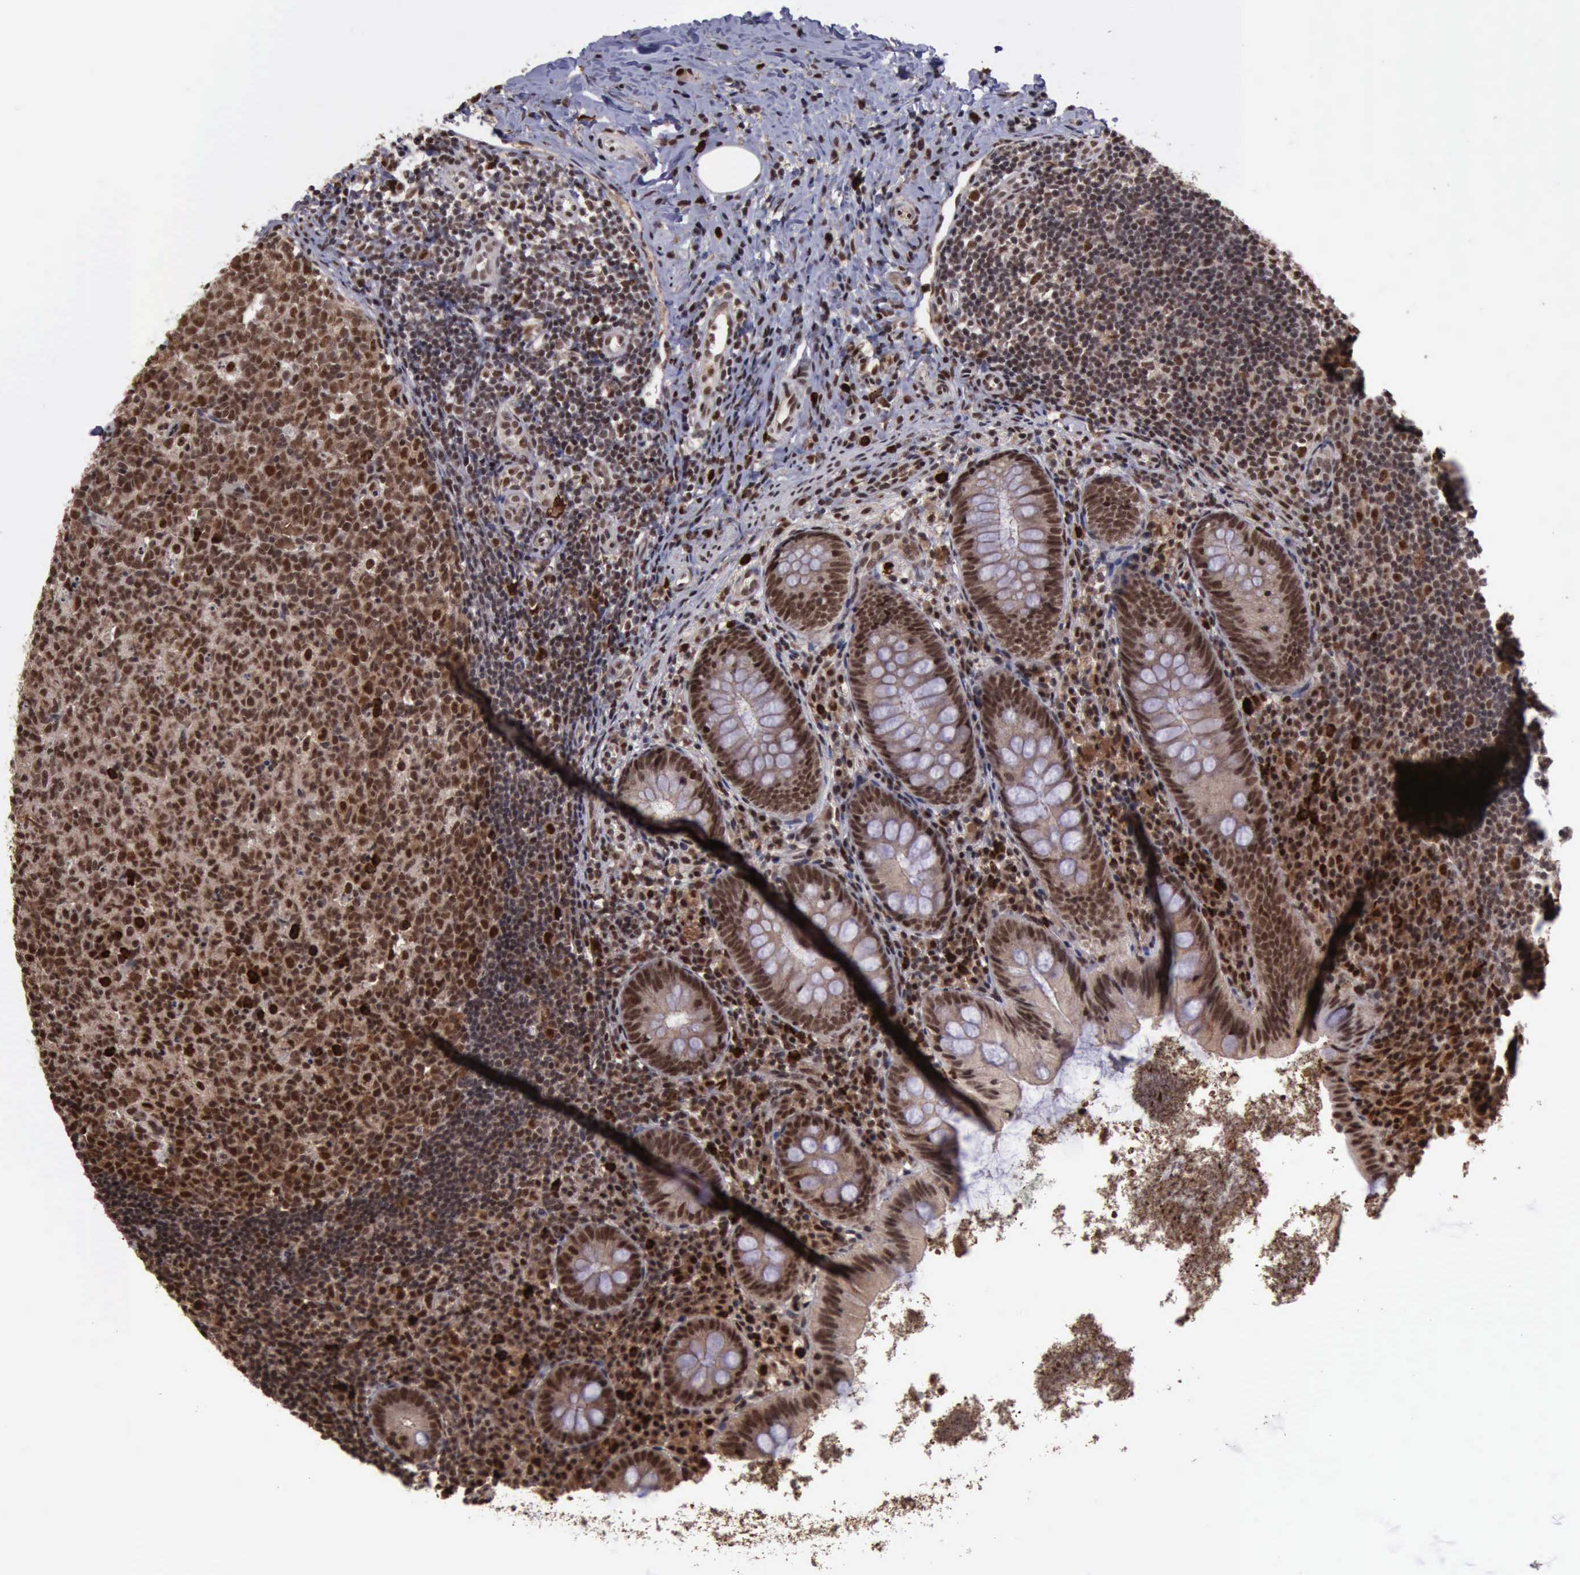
{"staining": {"intensity": "strong", "quantity": ">75%", "location": "cytoplasmic/membranous,nuclear"}, "tissue": "appendix", "cell_type": "Glandular cells", "image_type": "normal", "snomed": [{"axis": "morphology", "description": "Normal tissue, NOS"}, {"axis": "topography", "description": "Appendix"}], "caption": "Glandular cells exhibit high levels of strong cytoplasmic/membranous,nuclear positivity in about >75% of cells in benign appendix. The staining is performed using DAB (3,3'-diaminobenzidine) brown chromogen to label protein expression. The nuclei are counter-stained blue using hematoxylin.", "gene": "TRMT2A", "patient": {"sex": "female", "age": 9}}